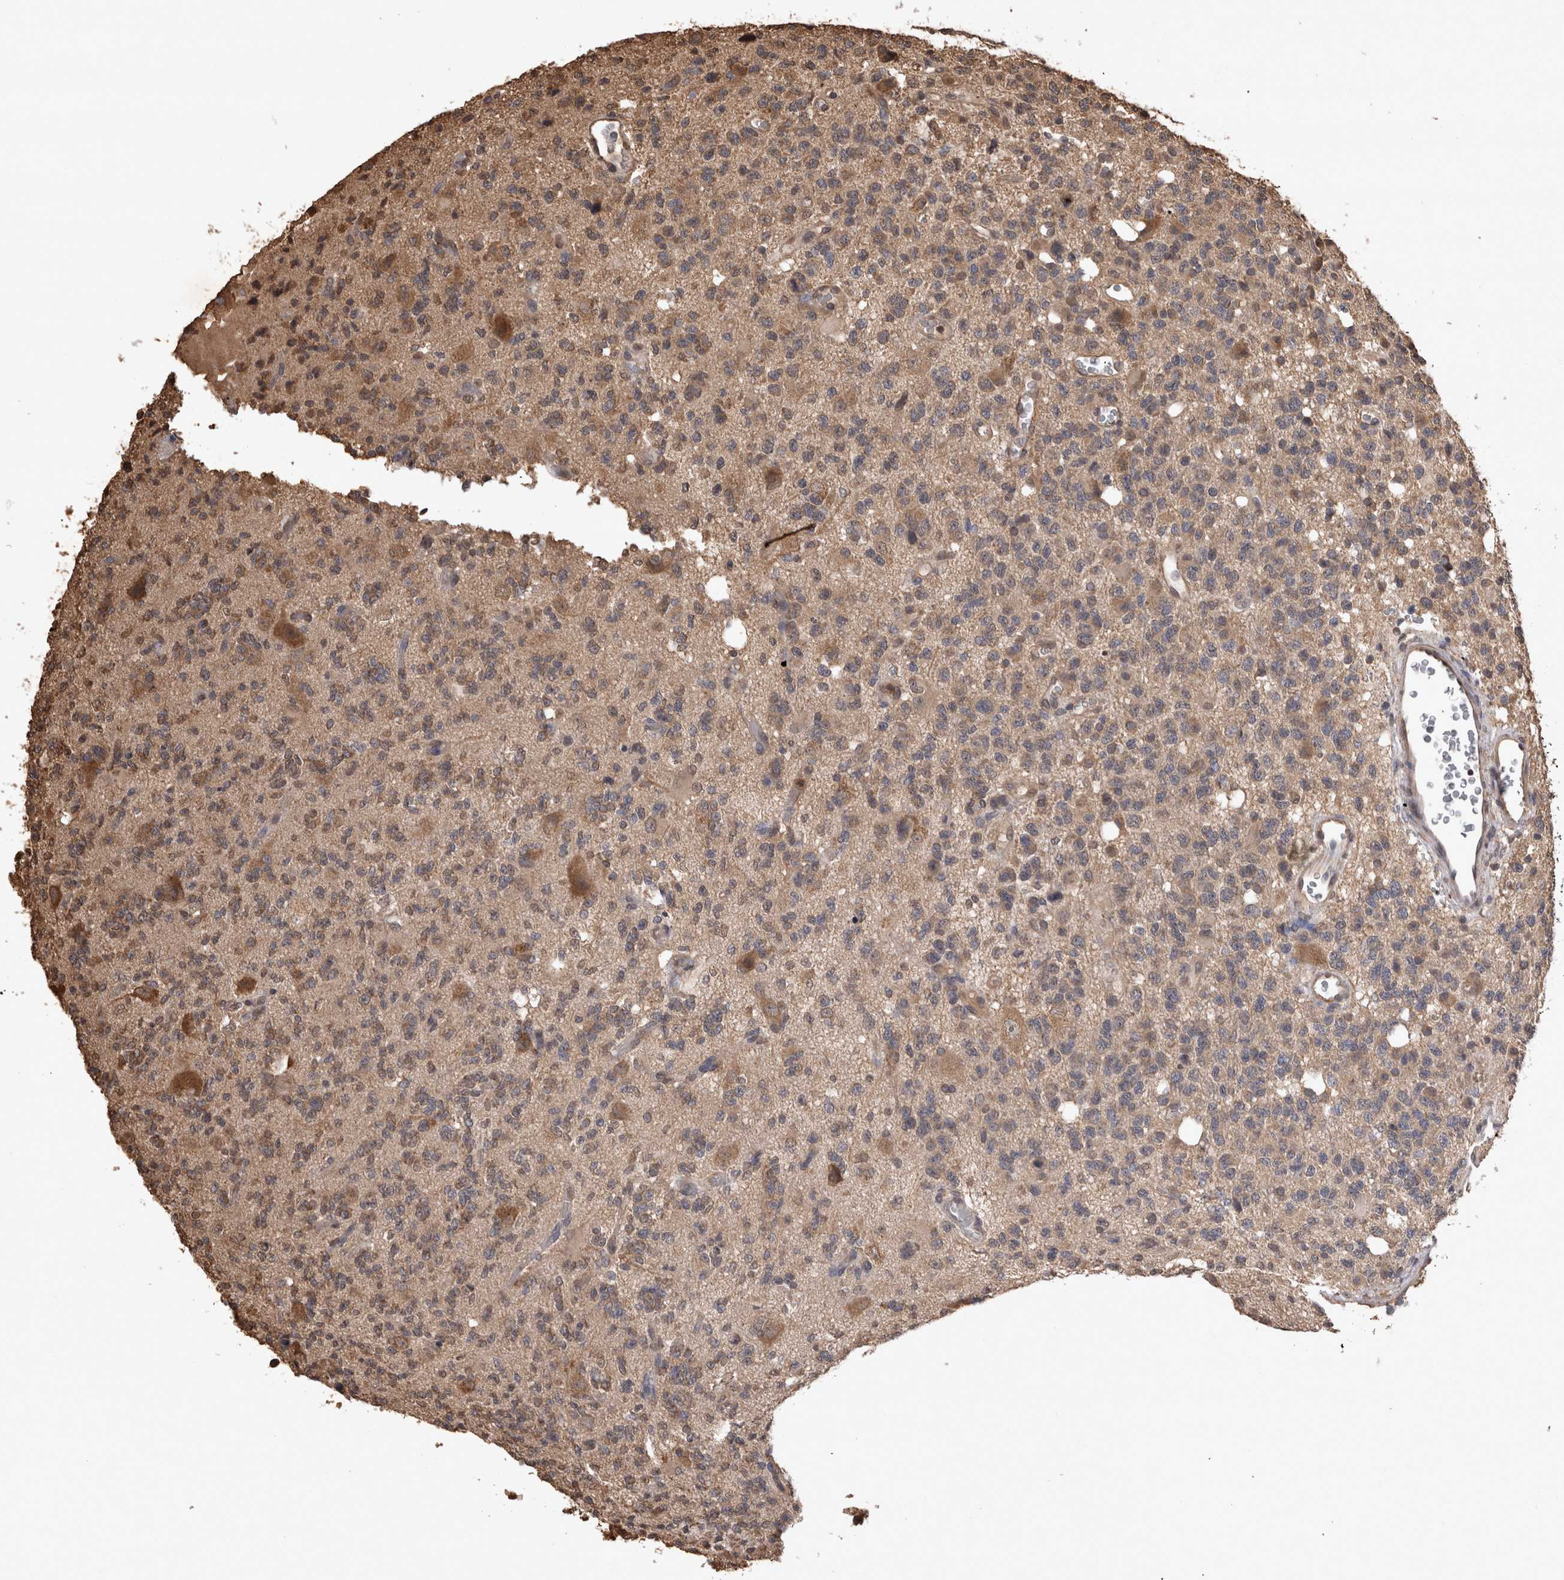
{"staining": {"intensity": "weak", "quantity": "25%-75%", "location": "cytoplasmic/membranous"}, "tissue": "glioma", "cell_type": "Tumor cells", "image_type": "cancer", "snomed": [{"axis": "morphology", "description": "Glioma, malignant, High grade"}, {"axis": "topography", "description": "Brain"}], "caption": "The histopathology image demonstrates immunohistochemical staining of glioma. There is weak cytoplasmic/membranous expression is present in approximately 25%-75% of tumor cells.", "gene": "SOCS5", "patient": {"sex": "female", "age": 62}}